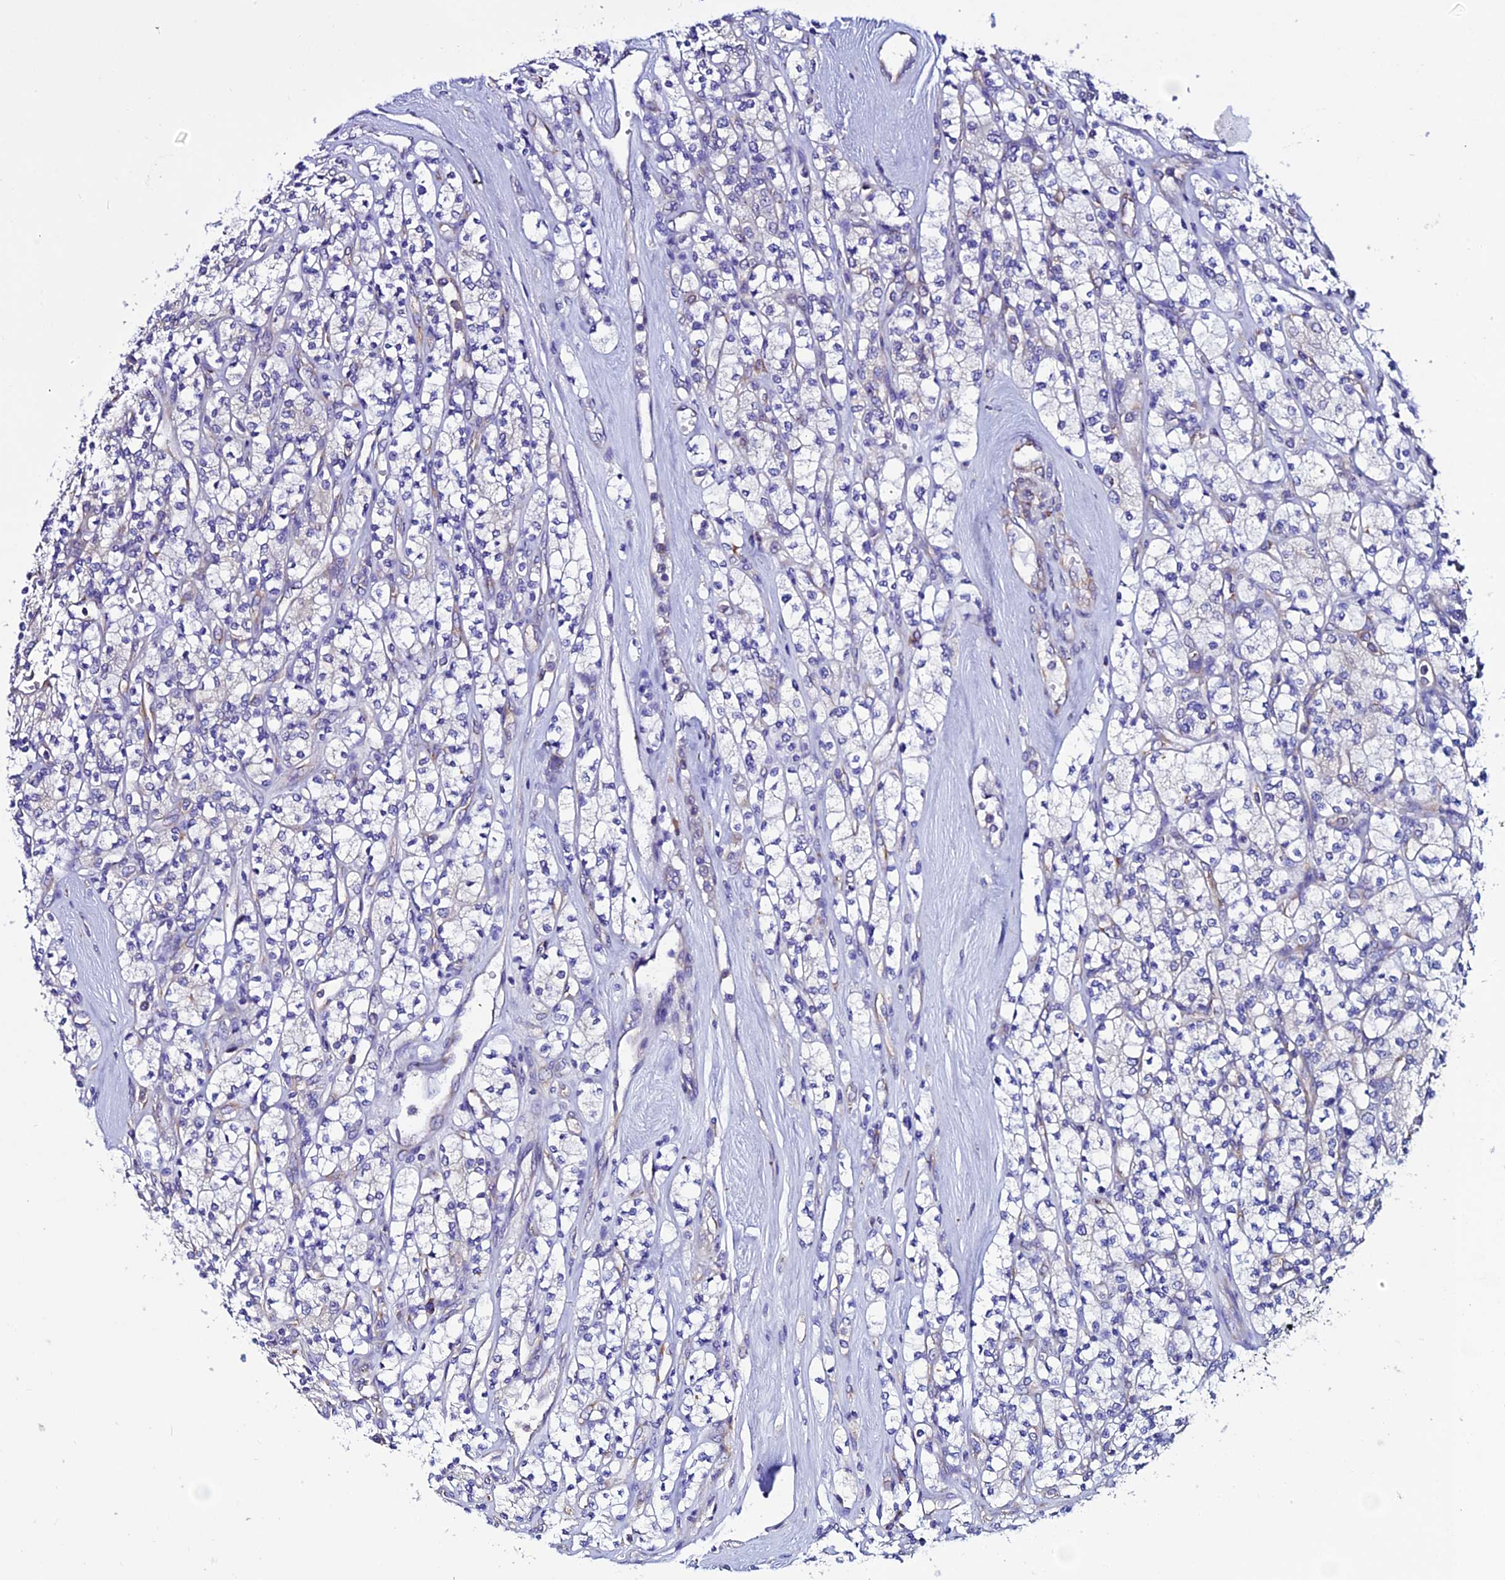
{"staining": {"intensity": "negative", "quantity": "none", "location": "none"}, "tissue": "renal cancer", "cell_type": "Tumor cells", "image_type": "cancer", "snomed": [{"axis": "morphology", "description": "Adenocarcinoma, NOS"}, {"axis": "topography", "description": "Kidney"}], "caption": "DAB immunohistochemical staining of human adenocarcinoma (renal) exhibits no significant staining in tumor cells.", "gene": "EEF1G", "patient": {"sex": "male", "age": 77}}